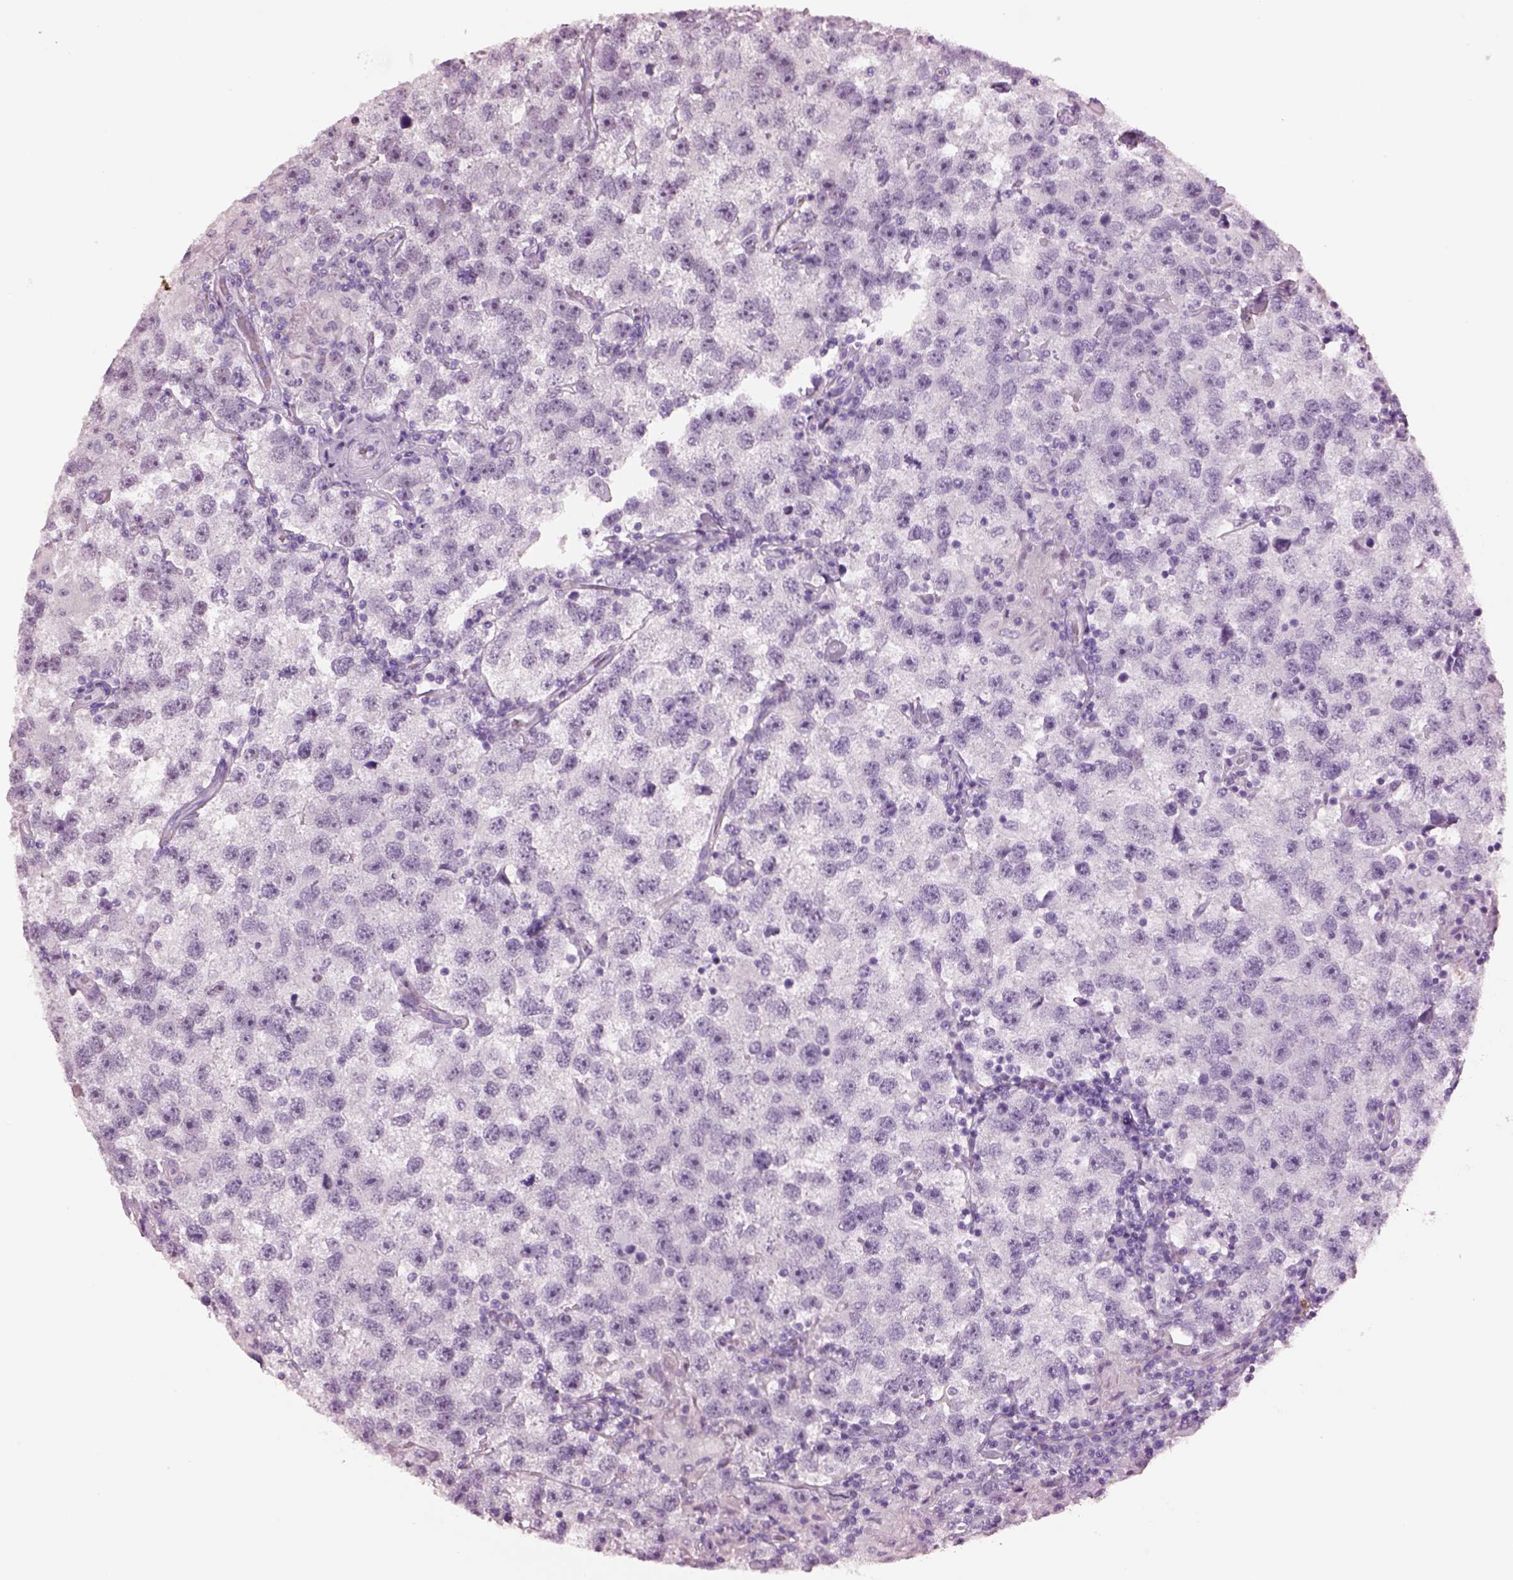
{"staining": {"intensity": "negative", "quantity": "none", "location": "none"}, "tissue": "testis cancer", "cell_type": "Tumor cells", "image_type": "cancer", "snomed": [{"axis": "morphology", "description": "Seminoma, NOS"}, {"axis": "topography", "description": "Testis"}], "caption": "DAB immunohistochemical staining of human testis cancer (seminoma) exhibits no significant expression in tumor cells.", "gene": "ACOD1", "patient": {"sex": "male", "age": 26}}